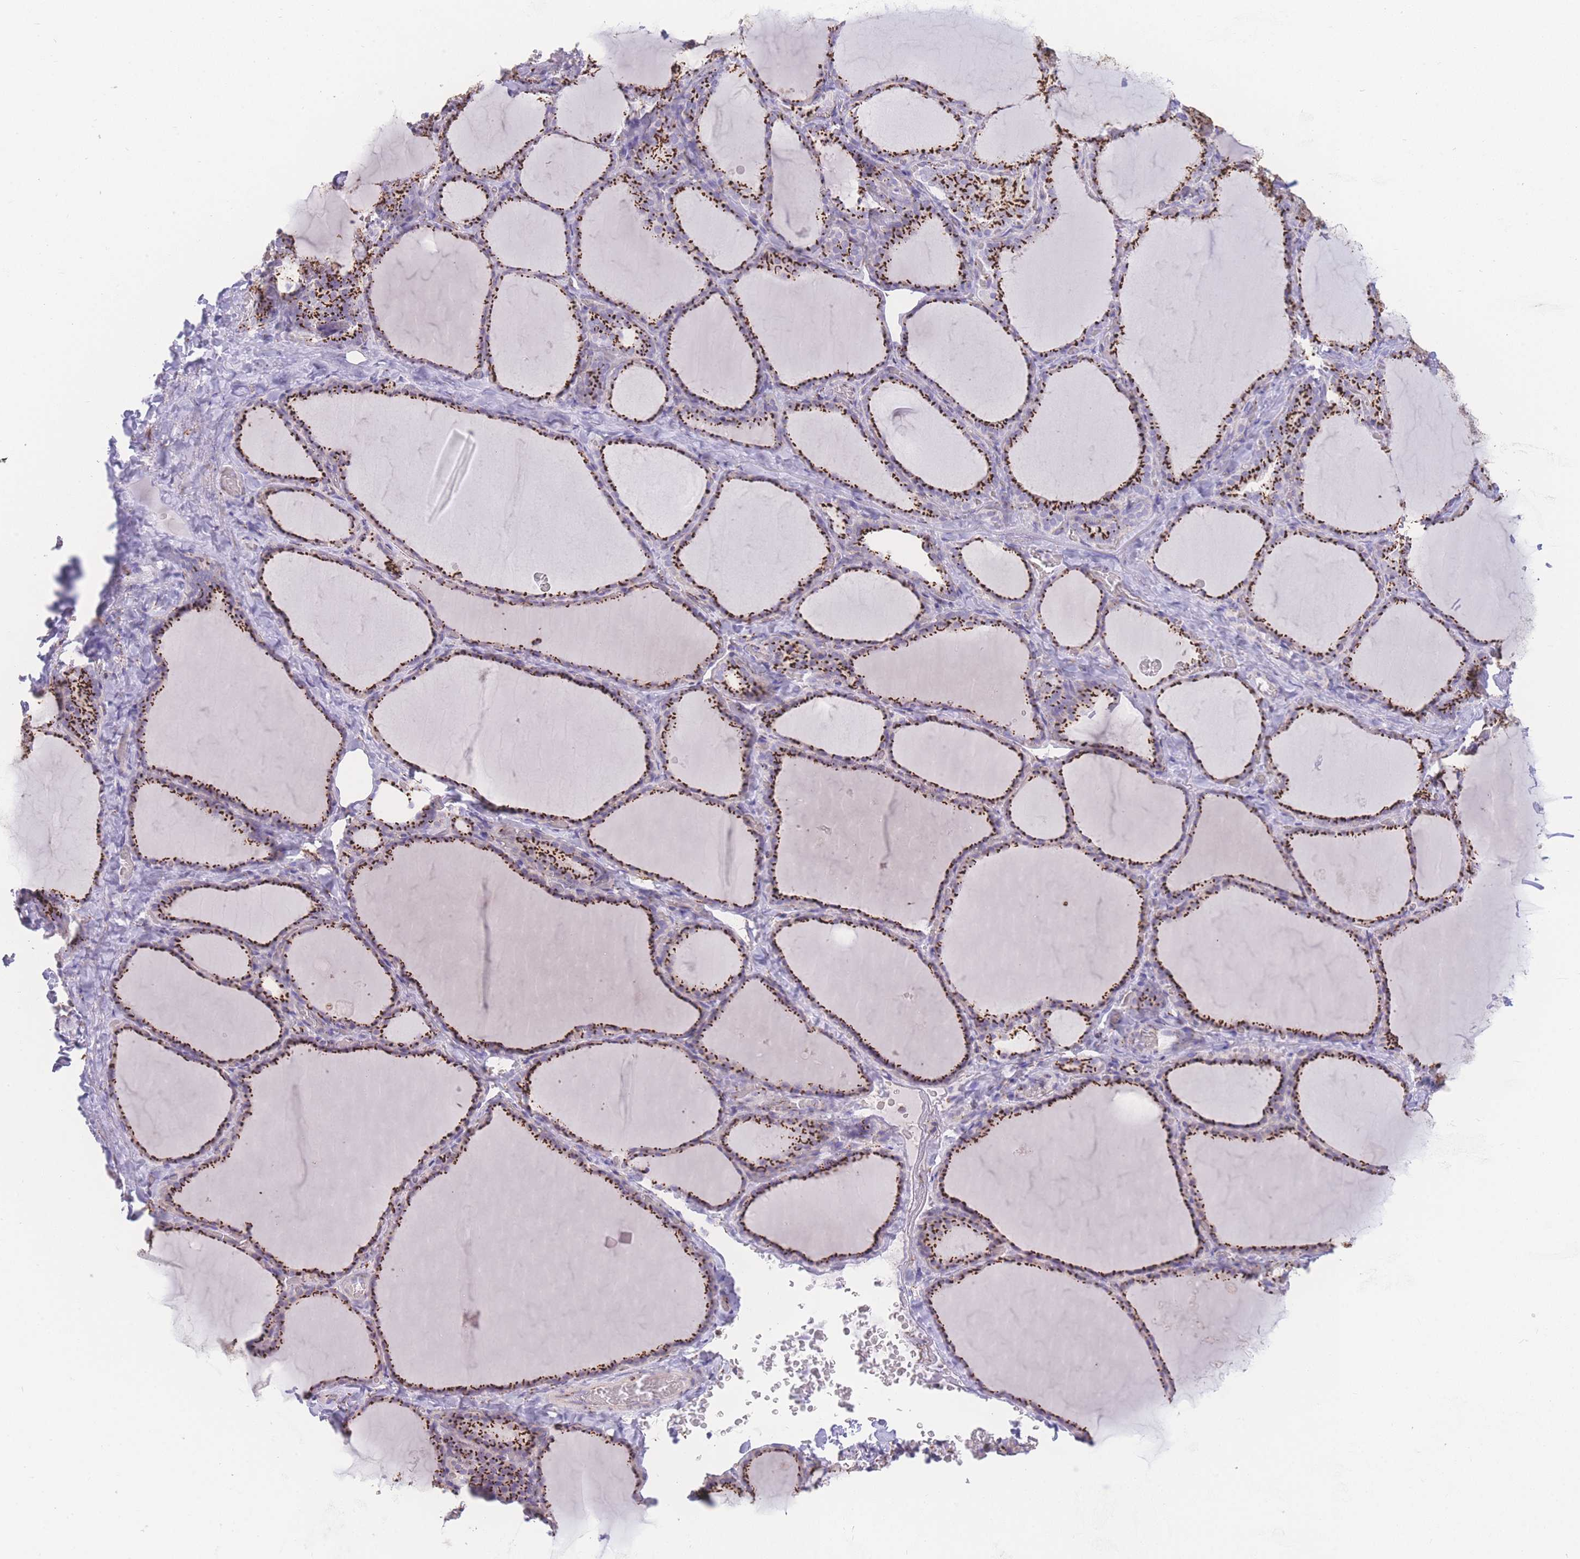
{"staining": {"intensity": "strong", "quantity": ">75%", "location": "cytoplasmic/membranous"}, "tissue": "thyroid gland", "cell_type": "Glandular cells", "image_type": "normal", "snomed": [{"axis": "morphology", "description": "Normal tissue, NOS"}, {"axis": "topography", "description": "Thyroid gland"}], "caption": "DAB immunohistochemical staining of normal thyroid gland demonstrates strong cytoplasmic/membranous protein staining in about >75% of glandular cells. The staining was performed using DAB, with brown indicating positive protein expression. Nuclei are stained blue with hematoxylin.", "gene": "GOLM2", "patient": {"sex": "female", "age": 39}}